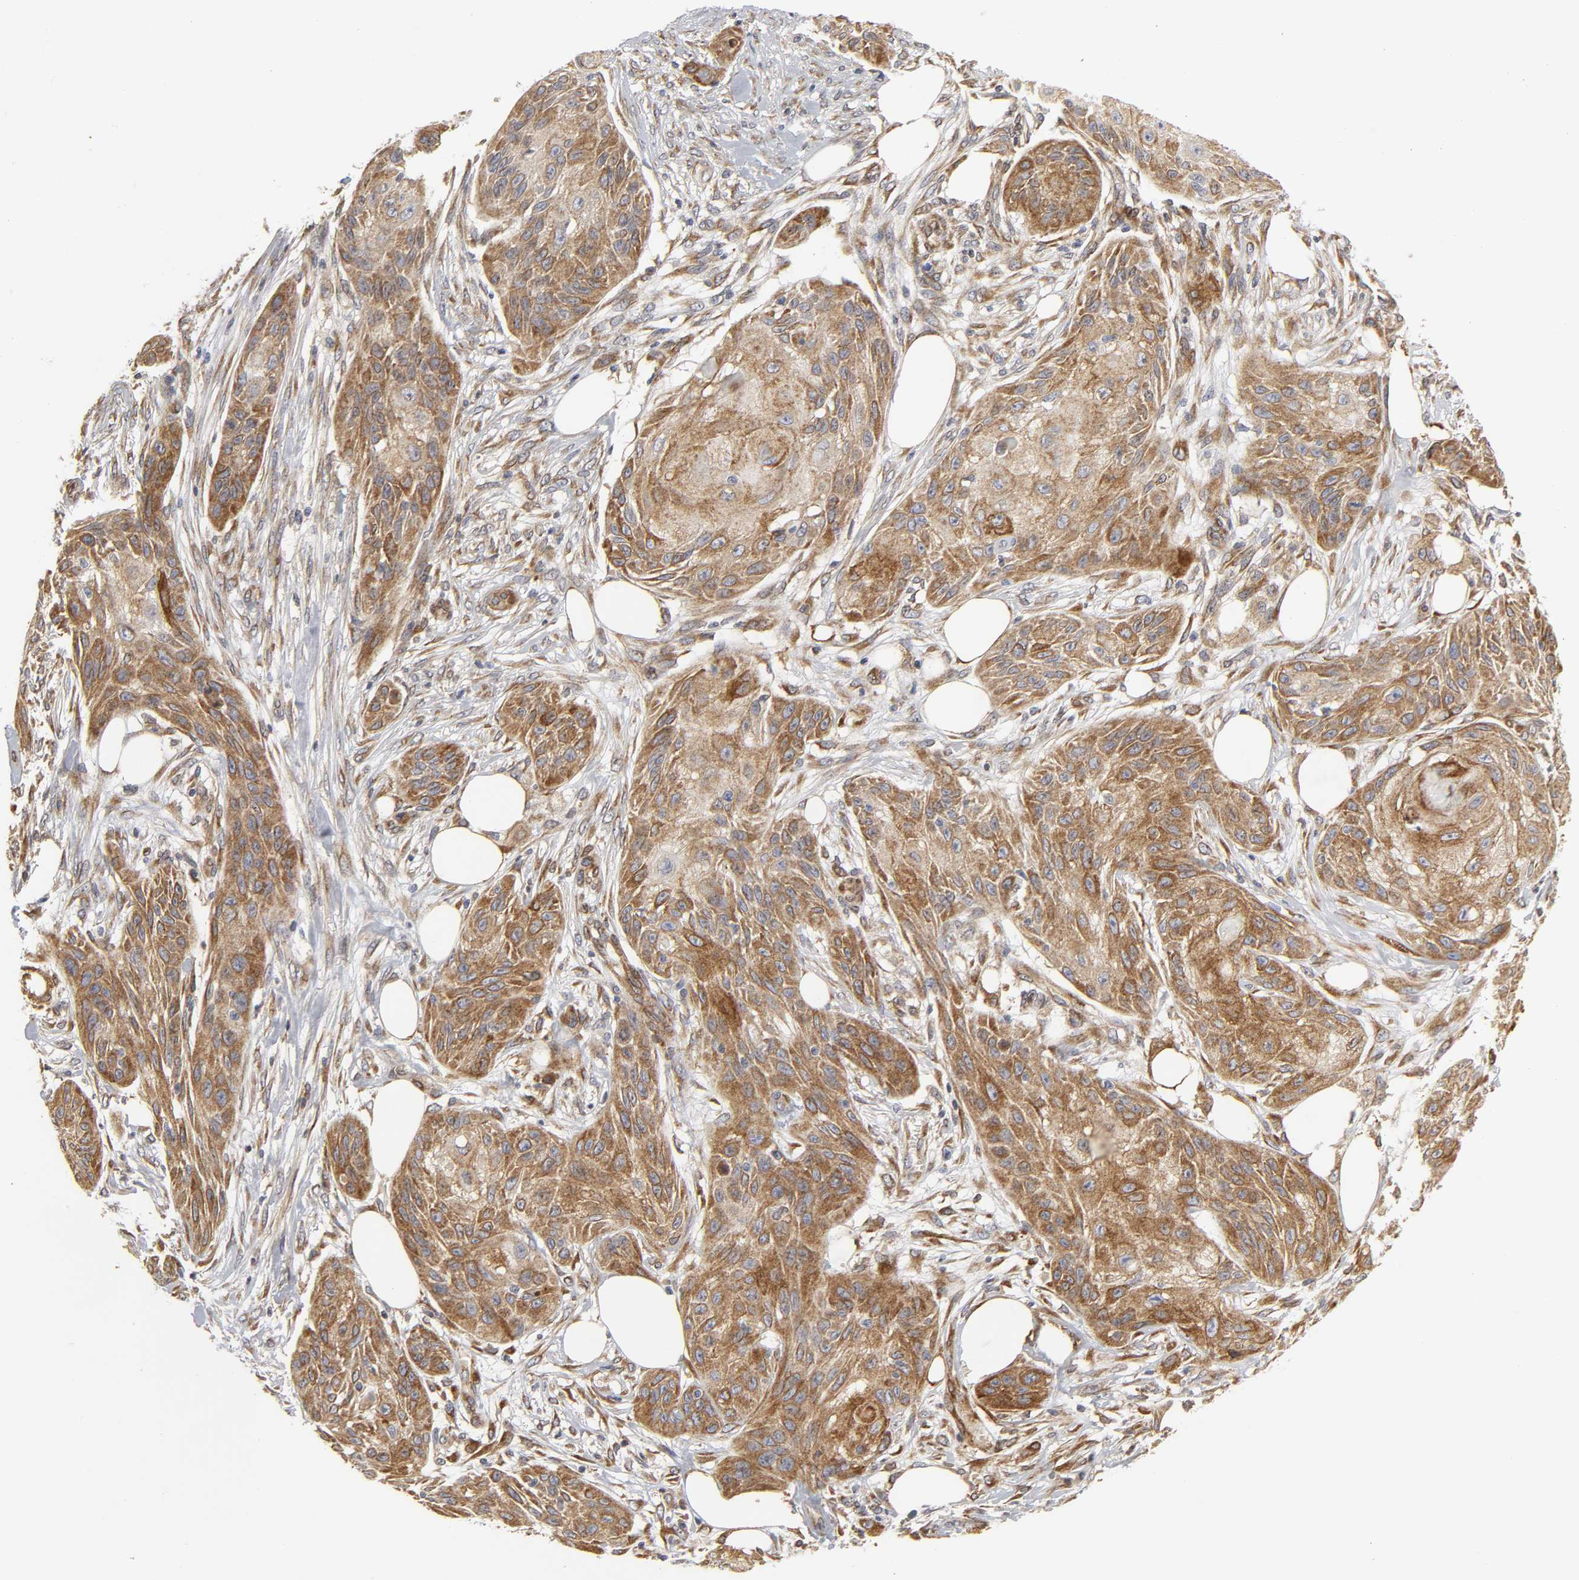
{"staining": {"intensity": "moderate", "quantity": ">75%", "location": "cytoplasmic/membranous"}, "tissue": "skin cancer", "cell_type": "Tumor cells", "image_type": "cancer", "snomed": [{"axis": "morphology", "description": "Squamous cell carcinoma, NOS"}, {"axis": "topography", "description": "Skin"}], "caption": "Skin squamous cell carcinoma stained with immunohistochemistry (IHC) reveals moderate cytoplasmic/membranous staining in approximately >75% of tumor cells.", "gene": "POR", "patient": {"sex": "female", "age": 88}}